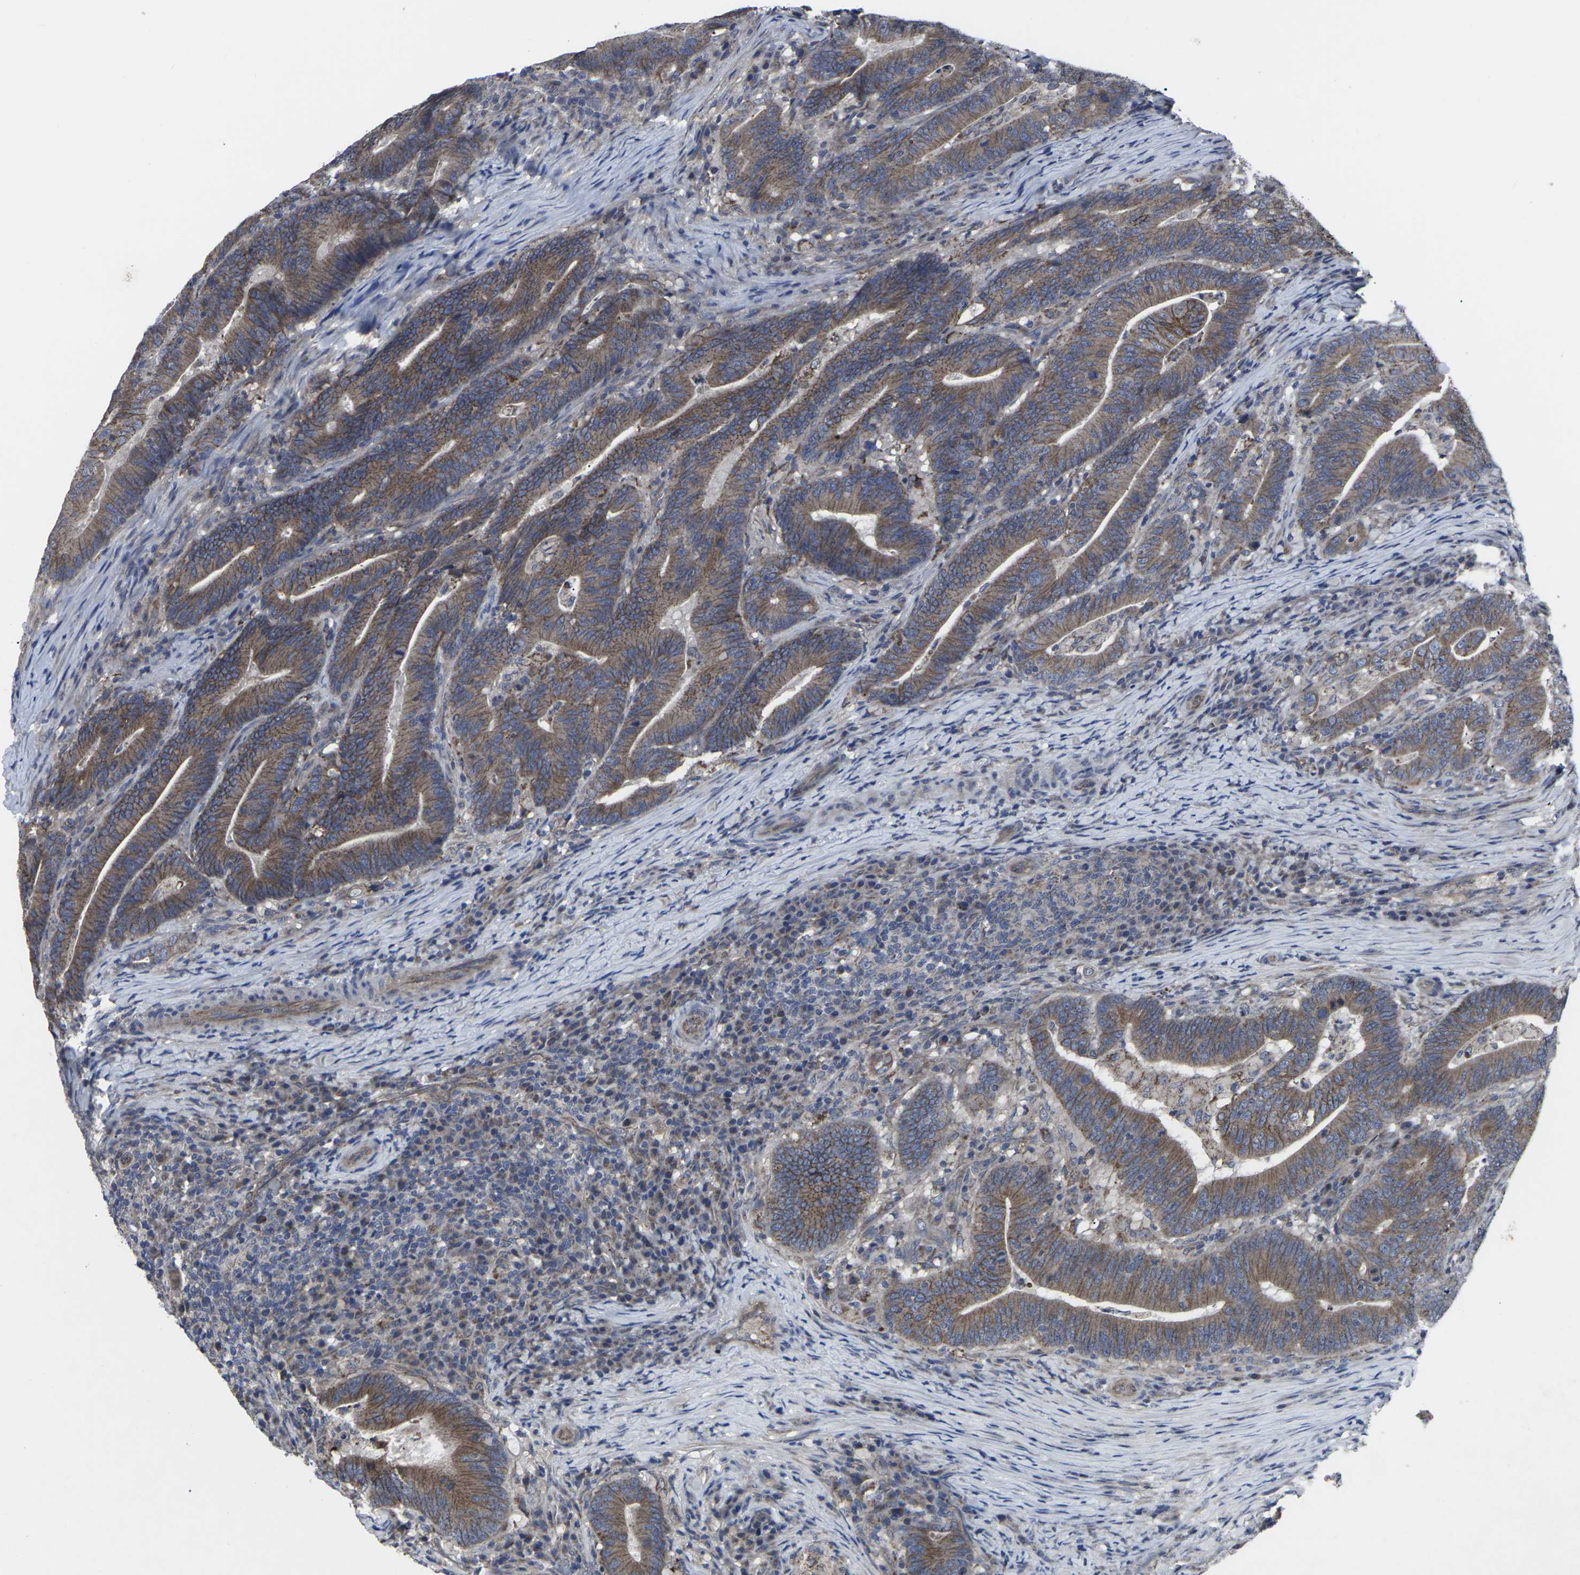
{"staining": {"intensity": "moderate", "quantity": ">75%", "location": "cytoplasmic/membranous"}, "tissue": "colorectal cancer", "cell_type": "Tumor cells", "image_type": "cancer", "snomed": [{"axis": "morphology", "description": "Normal tissue, NOS"}, {"axis": "morphology", "description": "Adenocarcinoma, NOS"}, {"axis": "topography", "description": "Colon"}], "caption": "Protein staining by IHC displays moderate cytoplasmic/membranous staining in approximately >75% of tumor cells in colorectal adenocarcinoma.", "gene": "MAPKAPK2", "patient": {"sex": "female", "age": 66}}